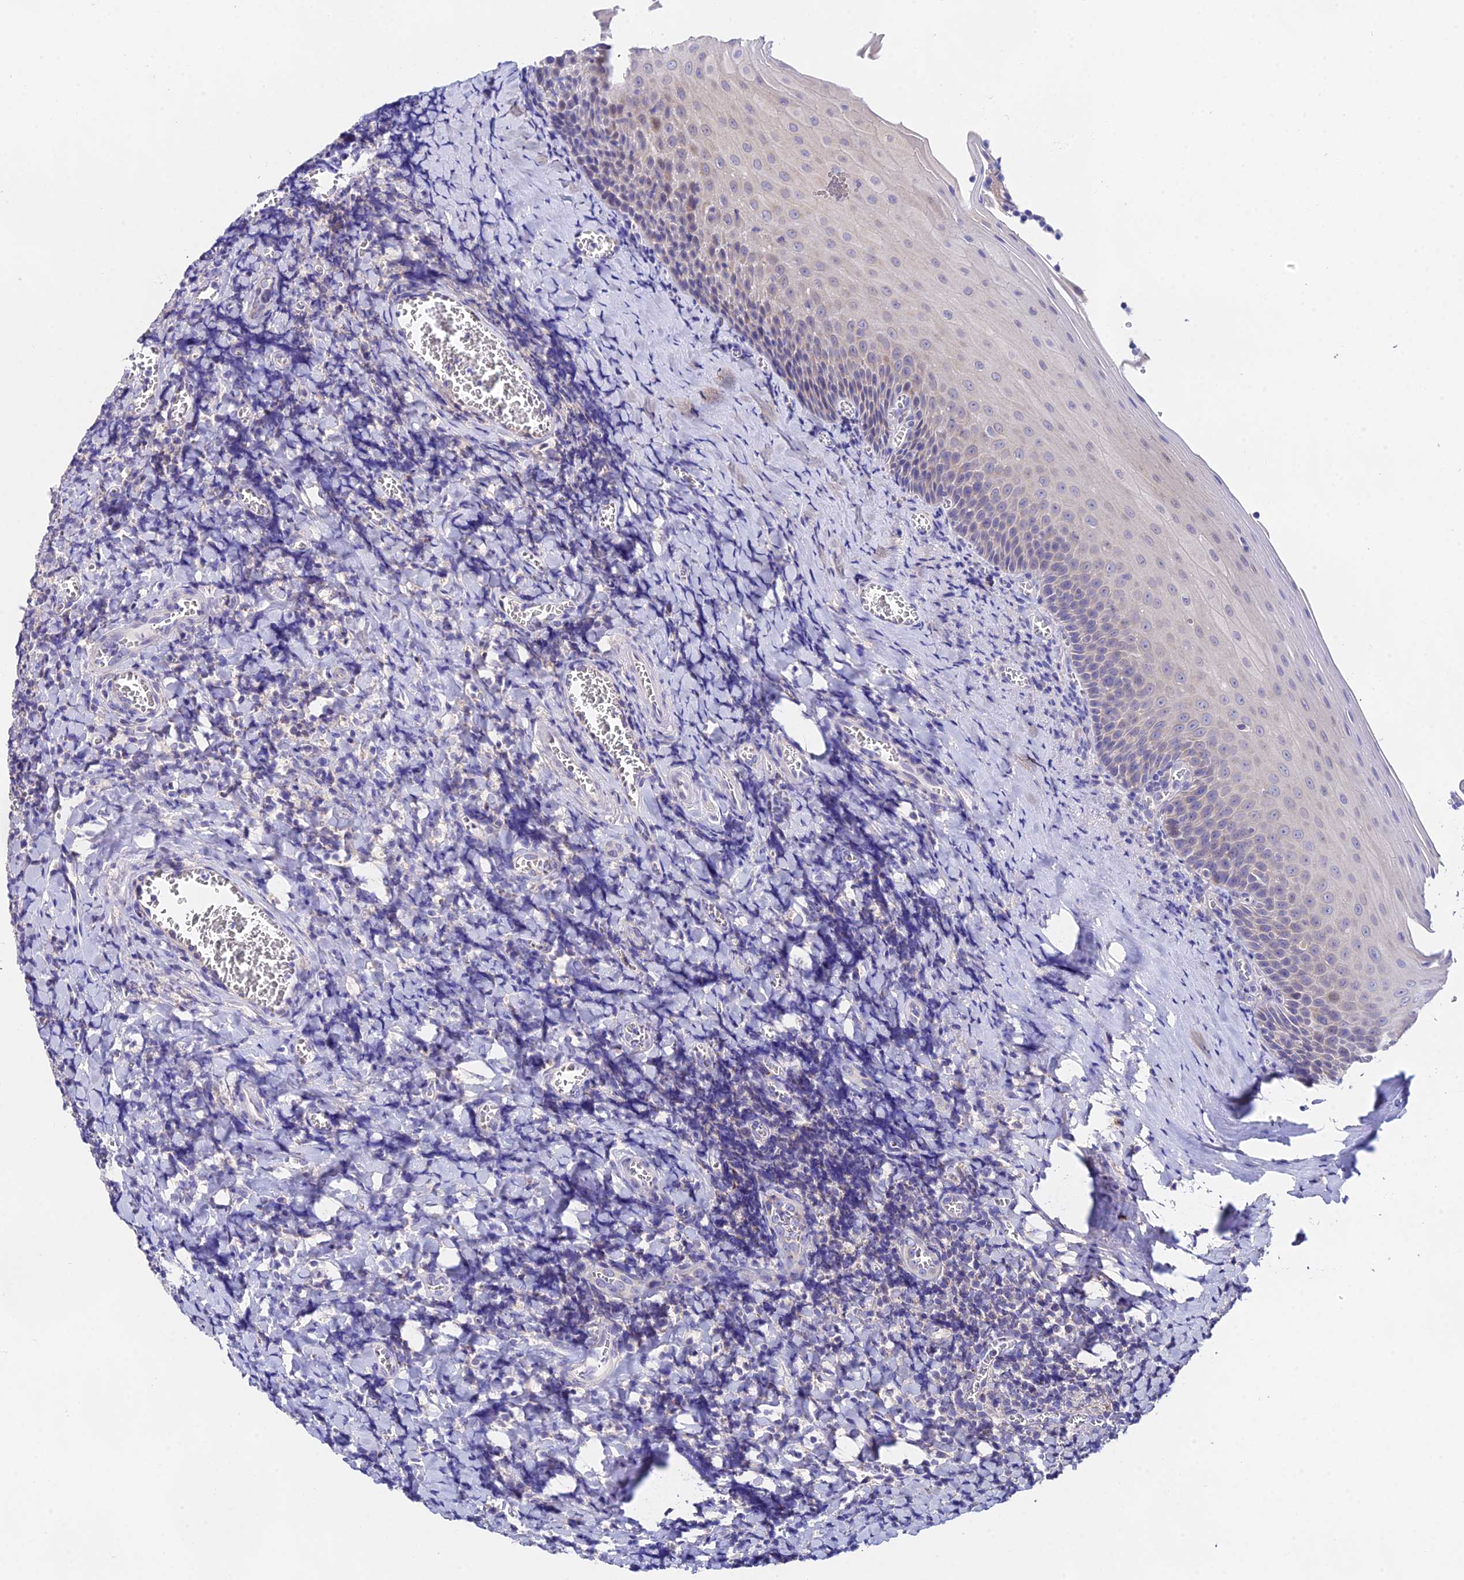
{"staining": {"intensity": "negative", "quantity": "none", "location": "none"}, "tissue": "tonsil", "cell_type": "Germinal center cells", "image_type": "normal", "snomed": [{"axis": "morphology", "description": "Normal tissue, NOS"}, {"axis": "topography", "description": "Tonsil"}], "caption": "DAB (3,3'-diaminobenzidine) immunohistochemical staining of benign tonsil demonstrates no significant expression in germinal center cells.", "gene": "PPP2R2A", "patient": {"sex": "male", "age": 27}}